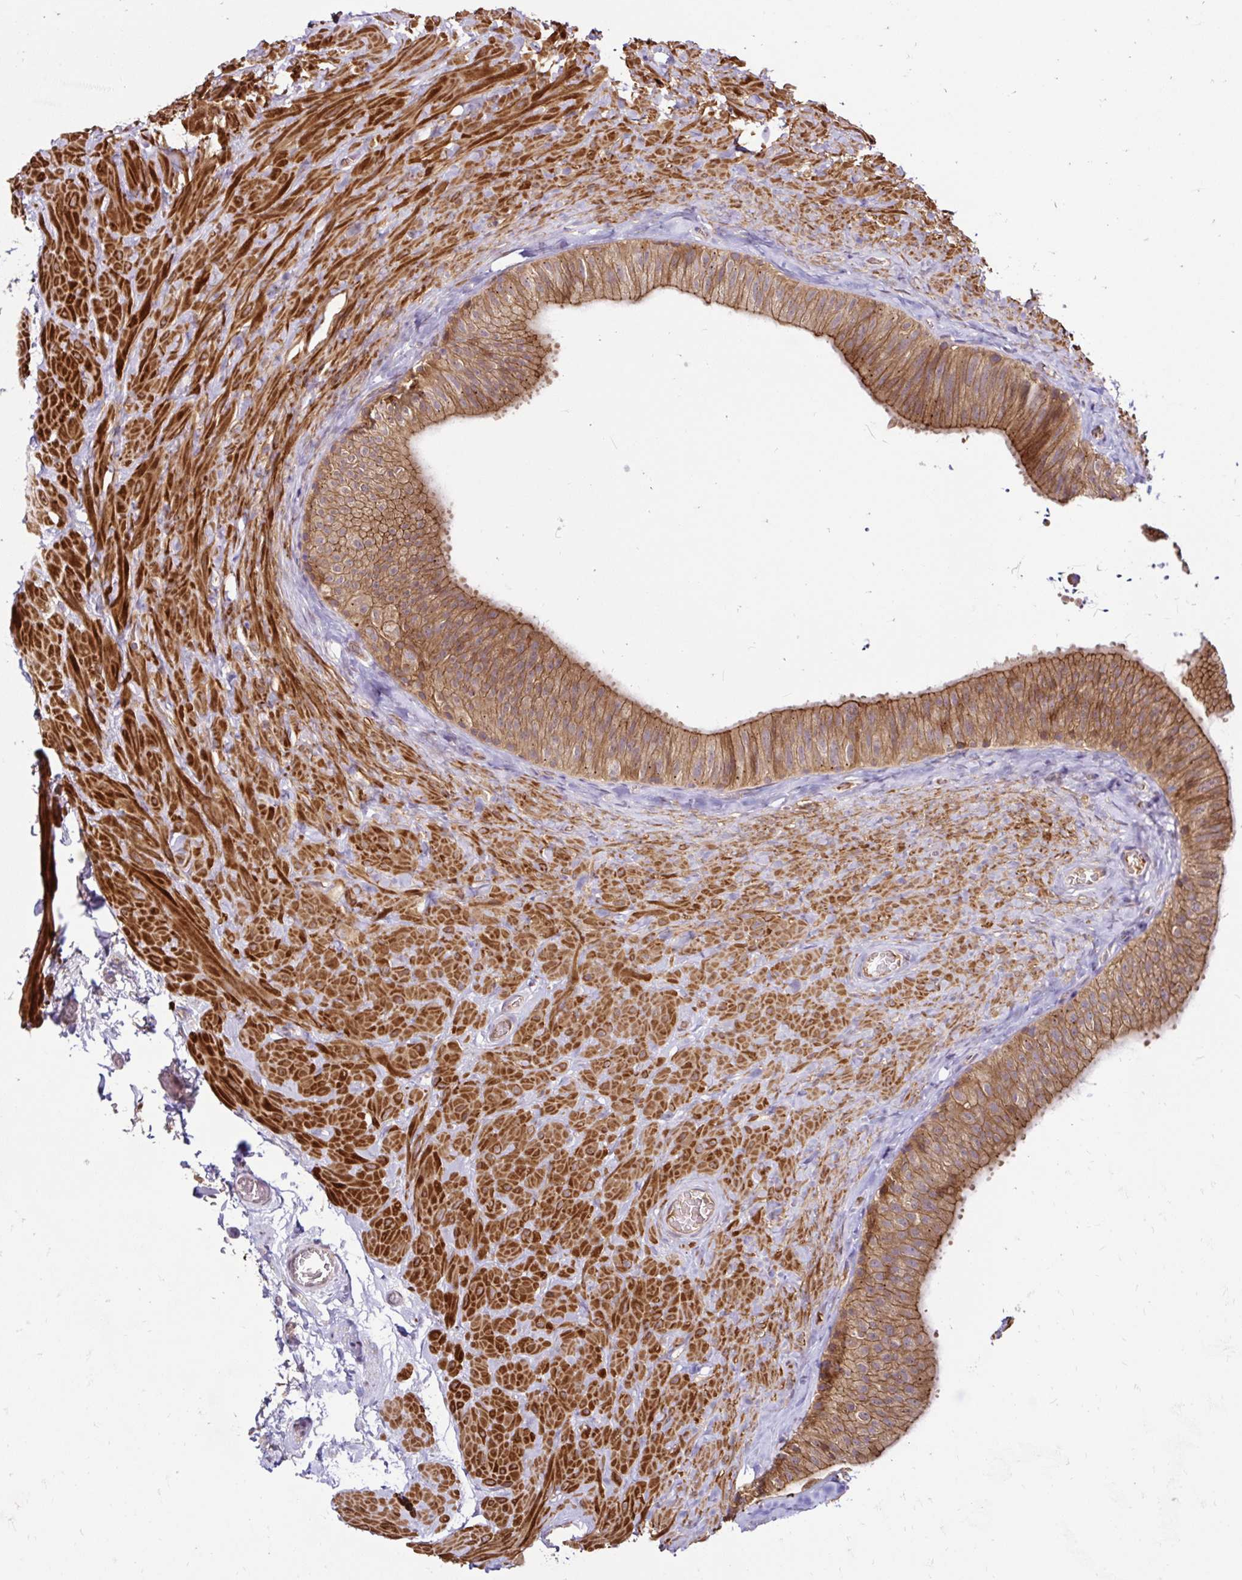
{"staining": {"intensity": "moderate", "quantity": ">75%", "location": "cytoplasmic/membranous"}, "tissue": "epididymis", "cell_type": "Glandular cells", "image_type": "normal", "snomed": [{"axis": "morphology", "description": "Normal tissue, NOS"}, {"axis": "topography", "description": "Epididymis, spermatic cord, NOS"}, {"axis": "topography", "description": "Epididymis"}], "caption": "Immunohistochemistry (IHC) (DAB) staining of normal epididymis shows moderate cytoplasmic/membranous protein staining in approximately >75% of glandular cells.", "gene": "ARHGEF37", "patient": {"sex": "male", "age": 31}}